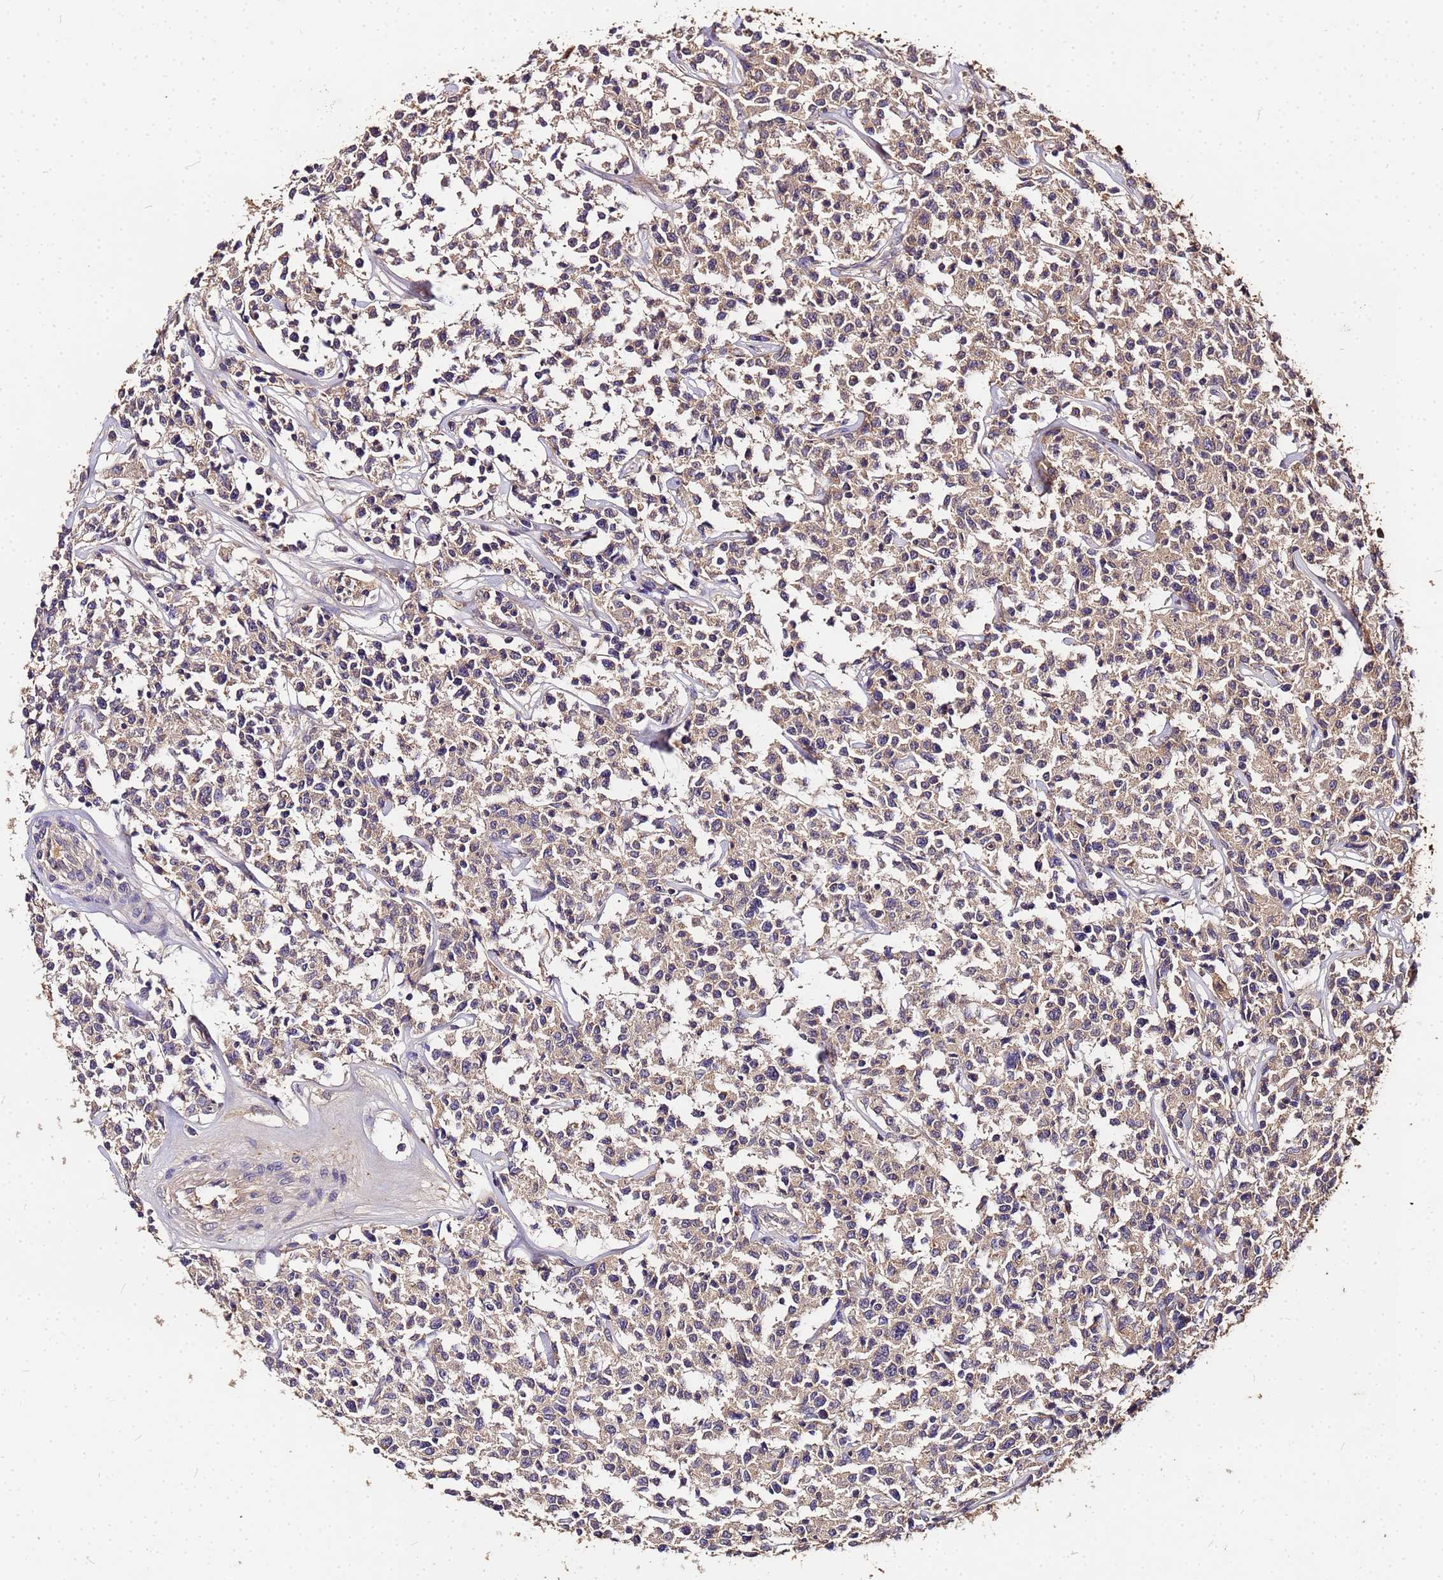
{"staining": {"intensity": "weak", "quantity": "25%-75%", "location": "cytoplasmic/membranous"}, "tissue": "lymphoma", "cell_type": "Tumor cells", "image_type": "cancer", "snomed": [{"axis": "morphology", "description": "Malignant lymphoma, non-Hodgkin's type, Low grade"}, {"axis": "topography", "description": "Small intestine"}], "caption": "Low-grade malignant lymphoma, non-Hodgkin's type stained with a protein marker displays weak staining in tumor cells.", "gene": "MTERF1", "patient": {"sex": "female", "age": 59}}